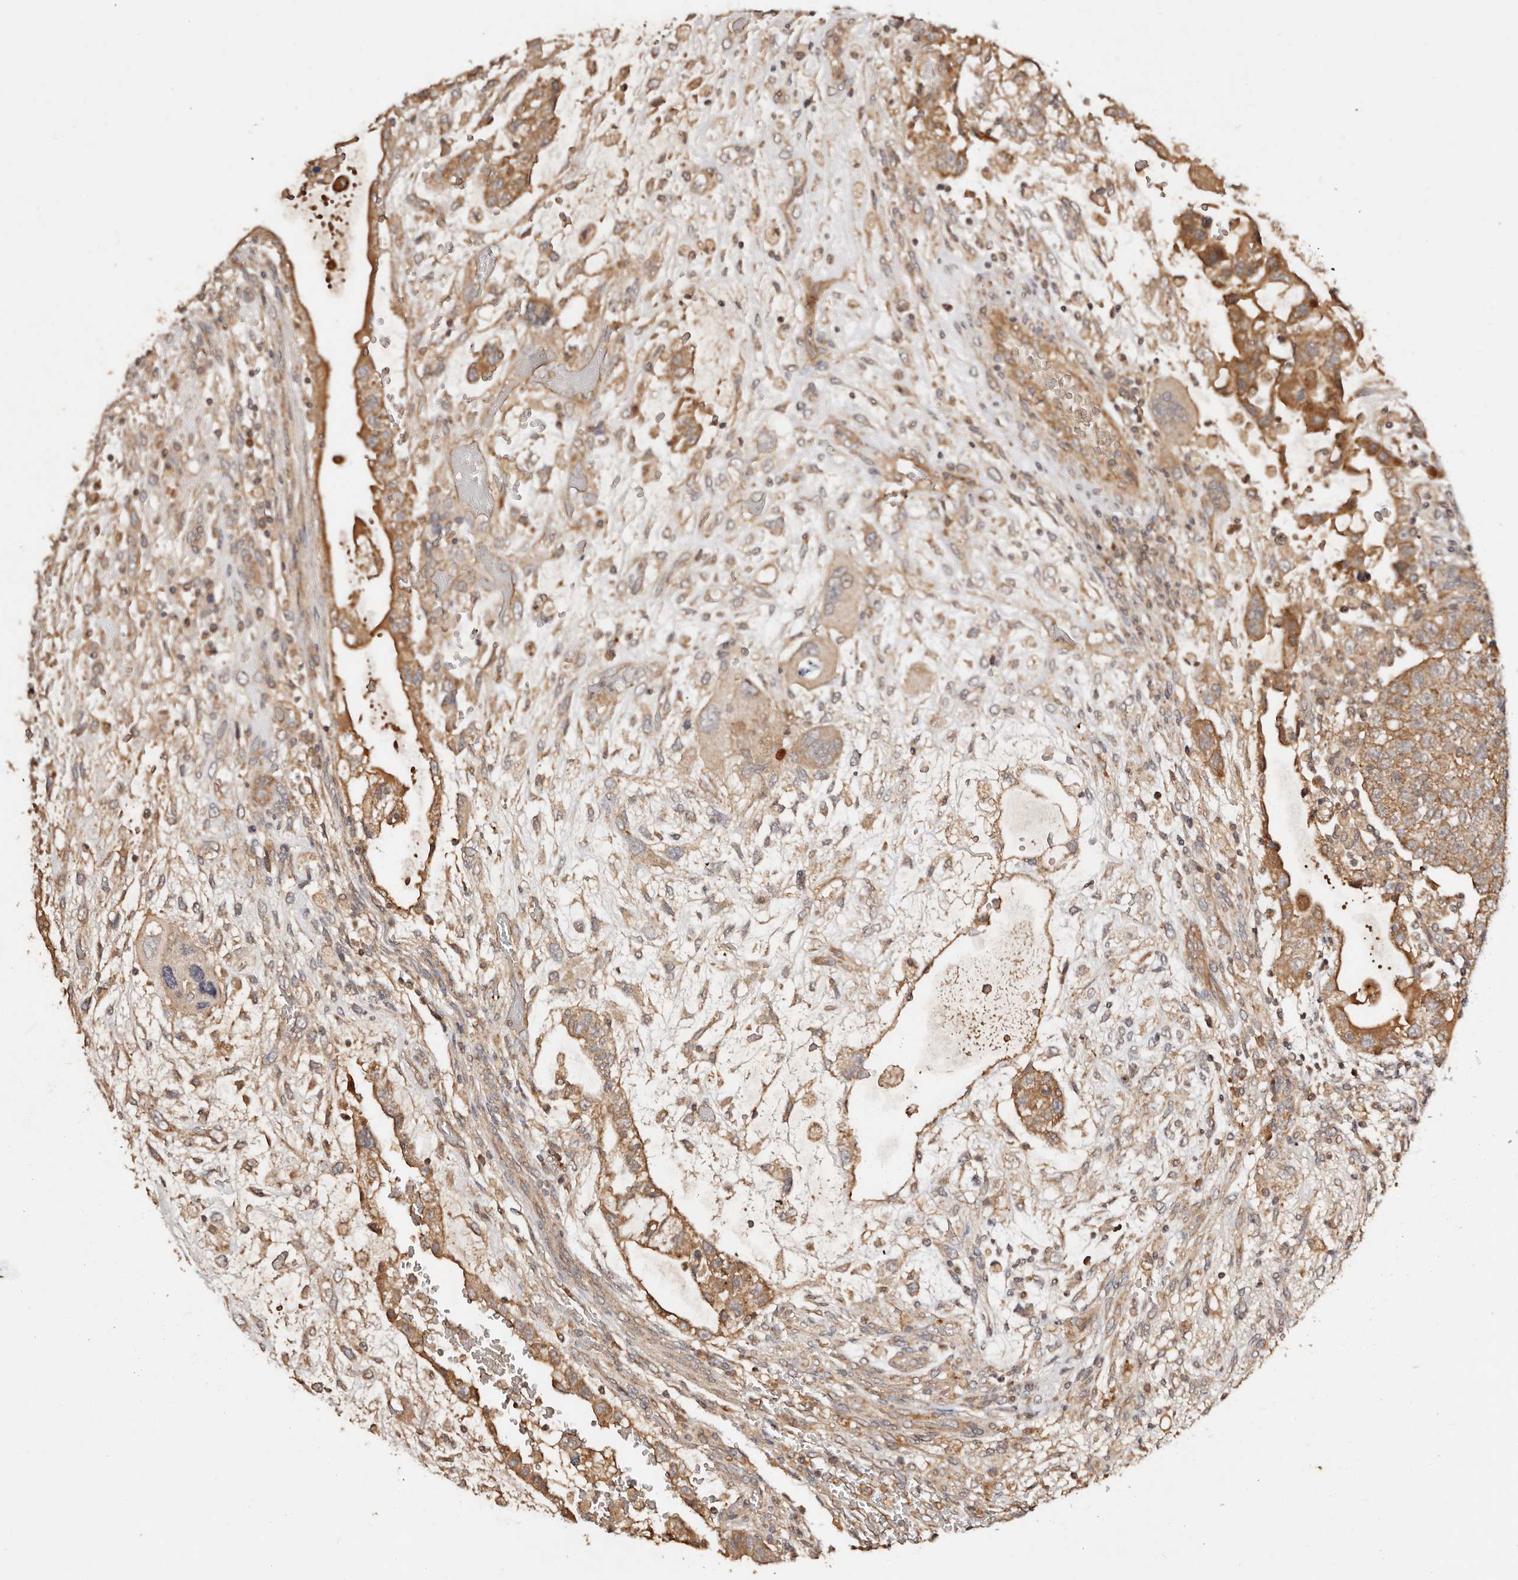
{"staining": {"intensity": "moderate", "quantity": ">75%", "location": "cytoplasmic/membranous"}, "tissue": "testis cancer", "cell_type": "Tumor cells", "image_type": "cancer", "snomed": [{"axis": "morphology", "description": "Carcinoma, Embryonal, NOS"}, {"axis": "topography", "description": "Testis"}], "caption": "Approximately >75% of tumor cells in testis cancer (embryonal carcinoma) exhibit moderate cytoplasmic/membranous protein staining as visualized by brown immunohistochemical staining.", "gene": "DENND11", "patient": {"sex": "male", "age": 36}}